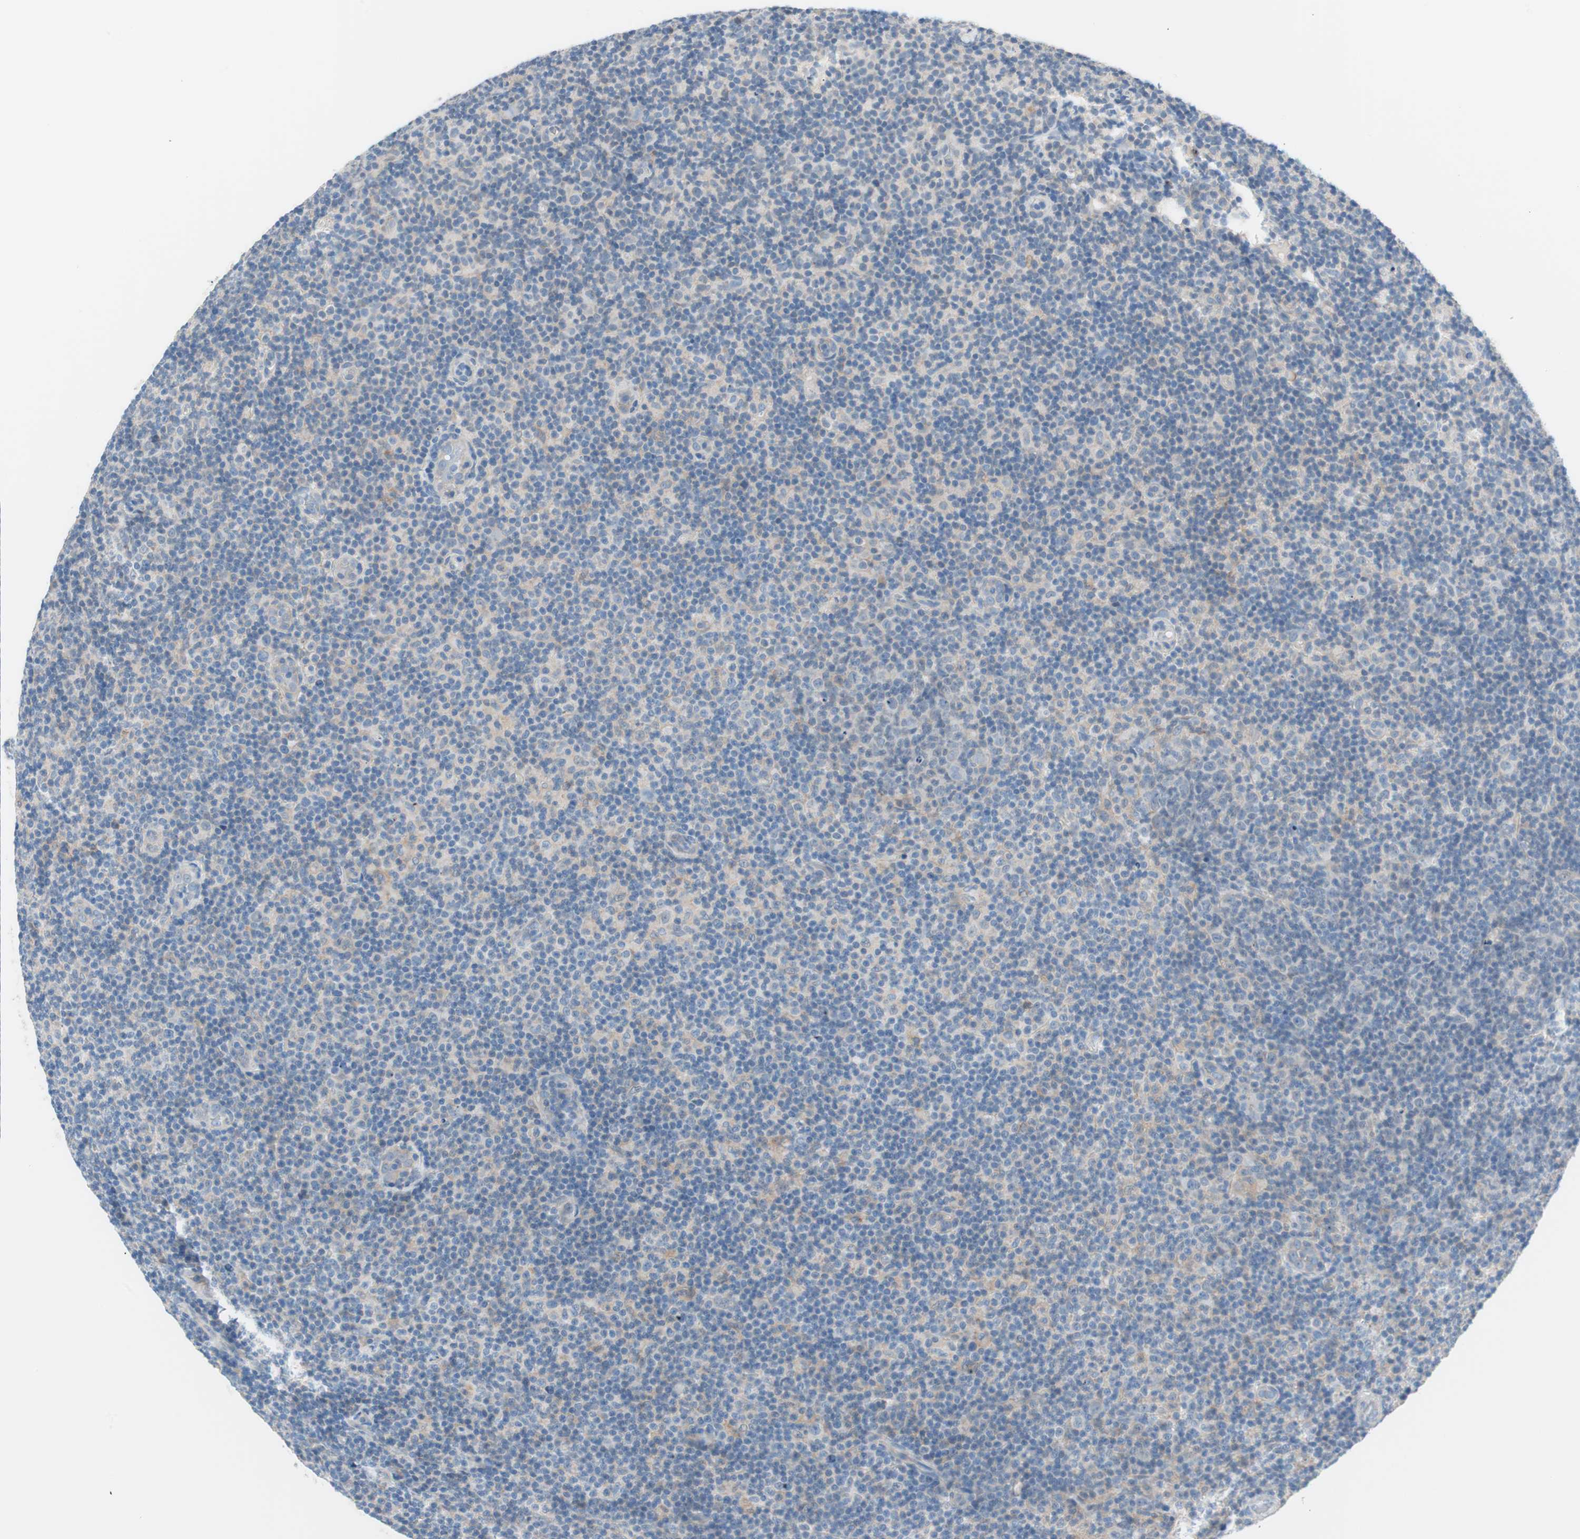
{"staining": {"intensity": "negative", "quantity": "none", "location": "none"}, "tissue": "lymphoma", "cell_type": "Tumor cells", "image_type": "cancer", "snomed": [{"axis": "morphology", "description": "Malignant lymphoma, non-Hodgkin's type, Low grade"}, {"axis": "topography", "description": "Lymph node"}], "caption": "A photomicrograph of lymphoma stained for a protein demonstrates no brown staining in tumor cells. (Immunohistochemistry (ihc), brightfield microscopy, high magnification).", "gene": "VIL1", "patient": {"sex": "male", "age": 83}}